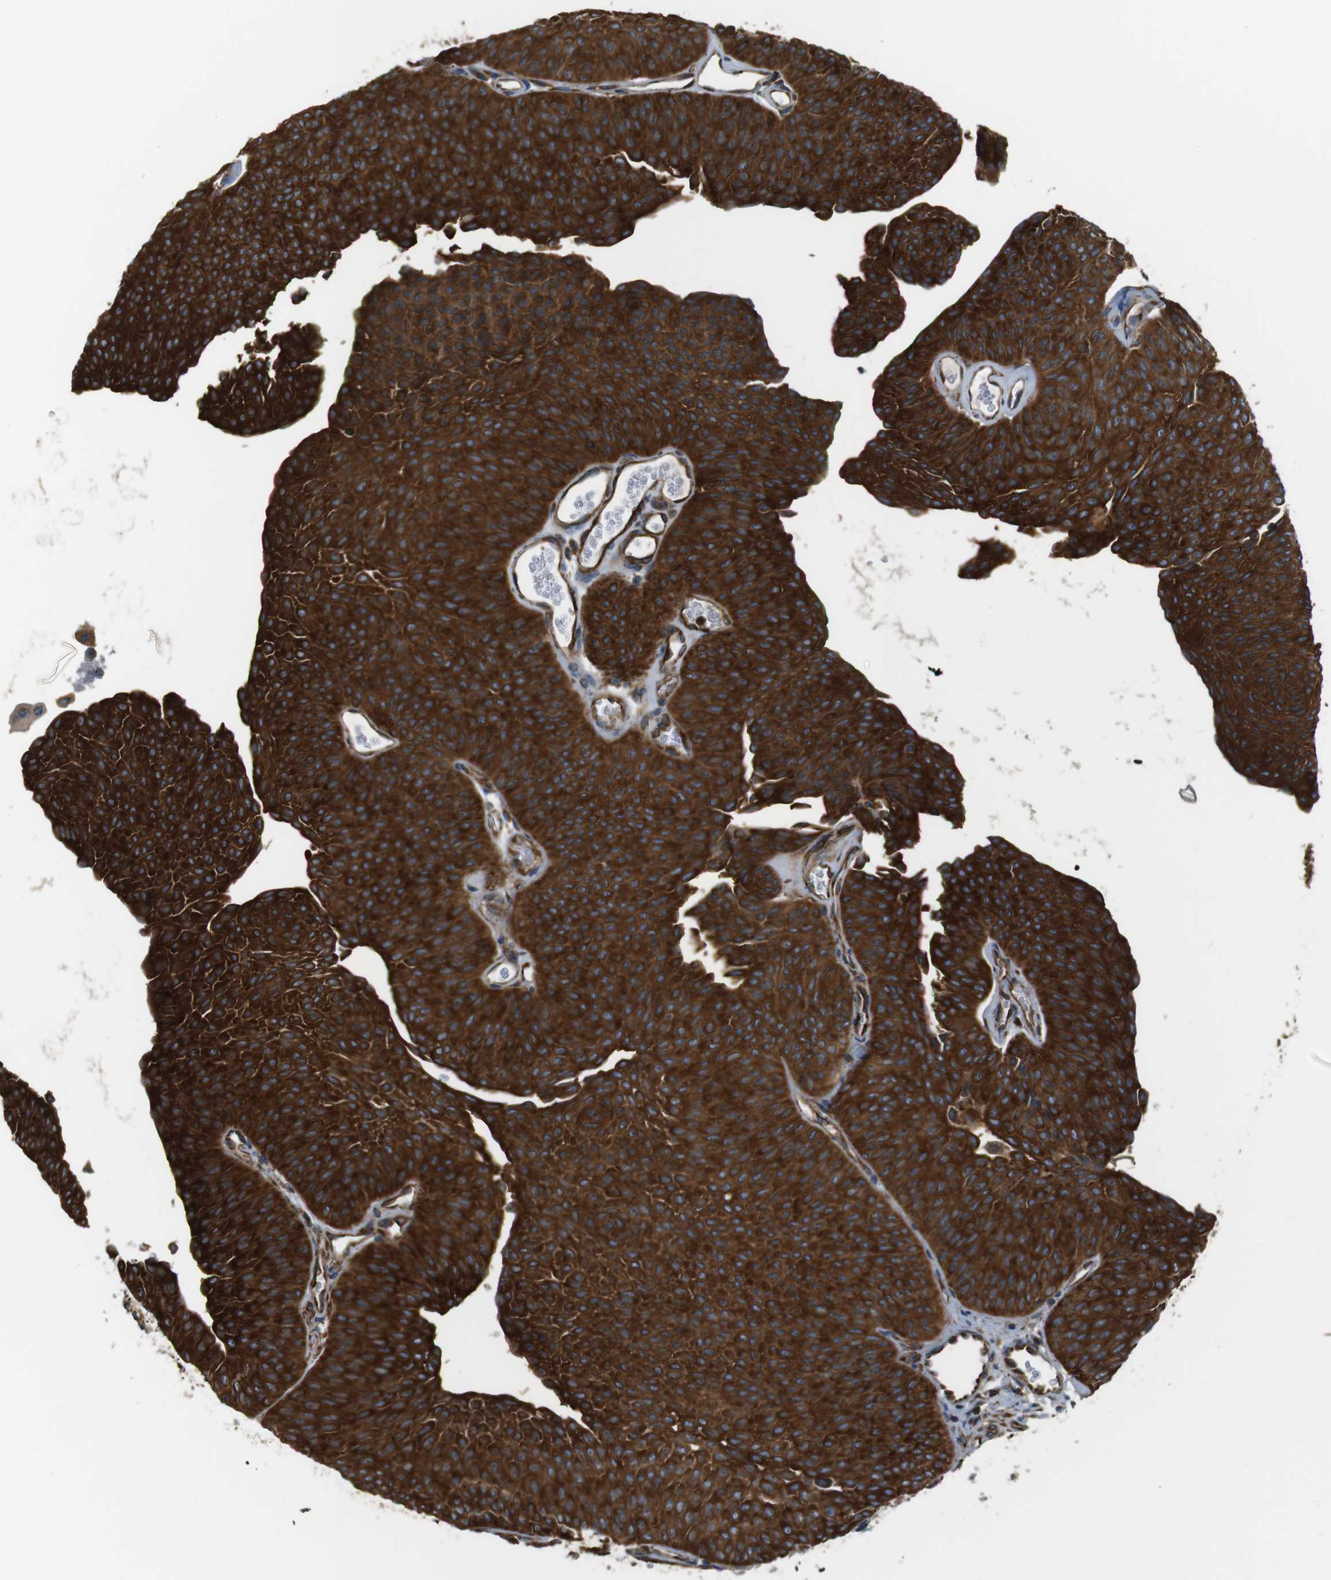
{"staining": {"intensity": "strong", "quantity": ">75%", "location": "cytoplasmic/membranous"}, "tissue": "urothelial cancer", "cell_type": "Tumor cells", "image_type": "cancer", "snomed": [{"axis": "morphology", "description": "Urothelial carcinoma, Low grade"}, {"axis": "topography", "description": "Urinary bladder"}], "caption": "Brown immunohistochemical staining in urothelial cancer shows strong cytoplasmic/membranous expression in approximately >75% of tumor cells. Nuclei are stained in blue.", "gene": "TSC1", "patient": {"sex": "female", "age": 60}}